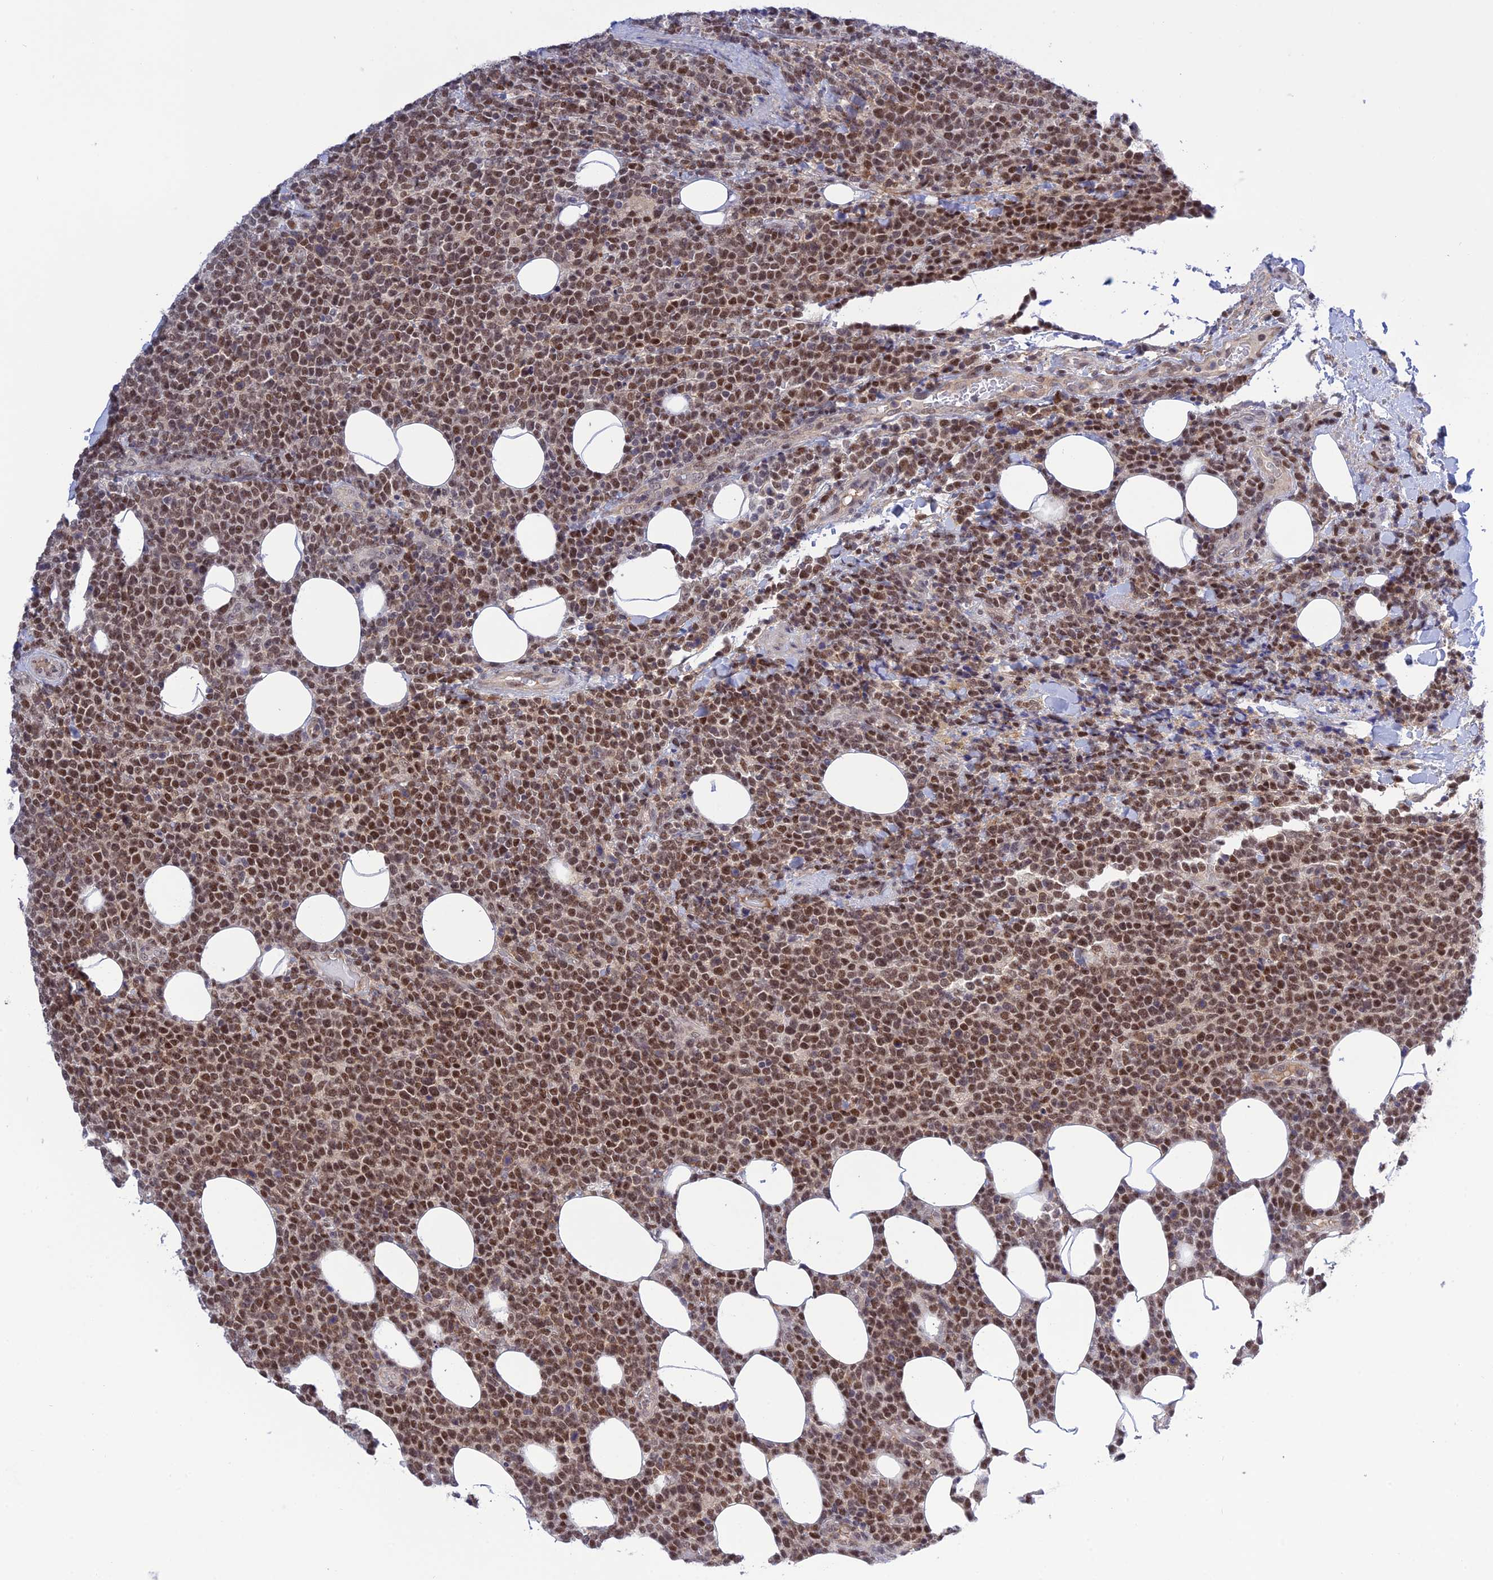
{"staining": {"intensity": "moderate", "quantity": ">75%", "location": "nuclear"}, "tissue": "lymphoma", "cell_type": "Tumor cells", "image_type": "cancer", "snomed": [{"axis": "morphology", "description": "Malignant lymphoma, non-Hodgkin's type, High grade"}, {"axis": "topography", "description": "Lymph node"}], "caption": "The photomicrograph demonstrates immunohistochemical staining of malignant lymphoma, non-Hodgkin's type (high-grade). There is moderate nuclear staining is identified in approximately >75% of tumor cells.", "gene": "TCEA1", "patient": {"sex": "male", "age": 61}}